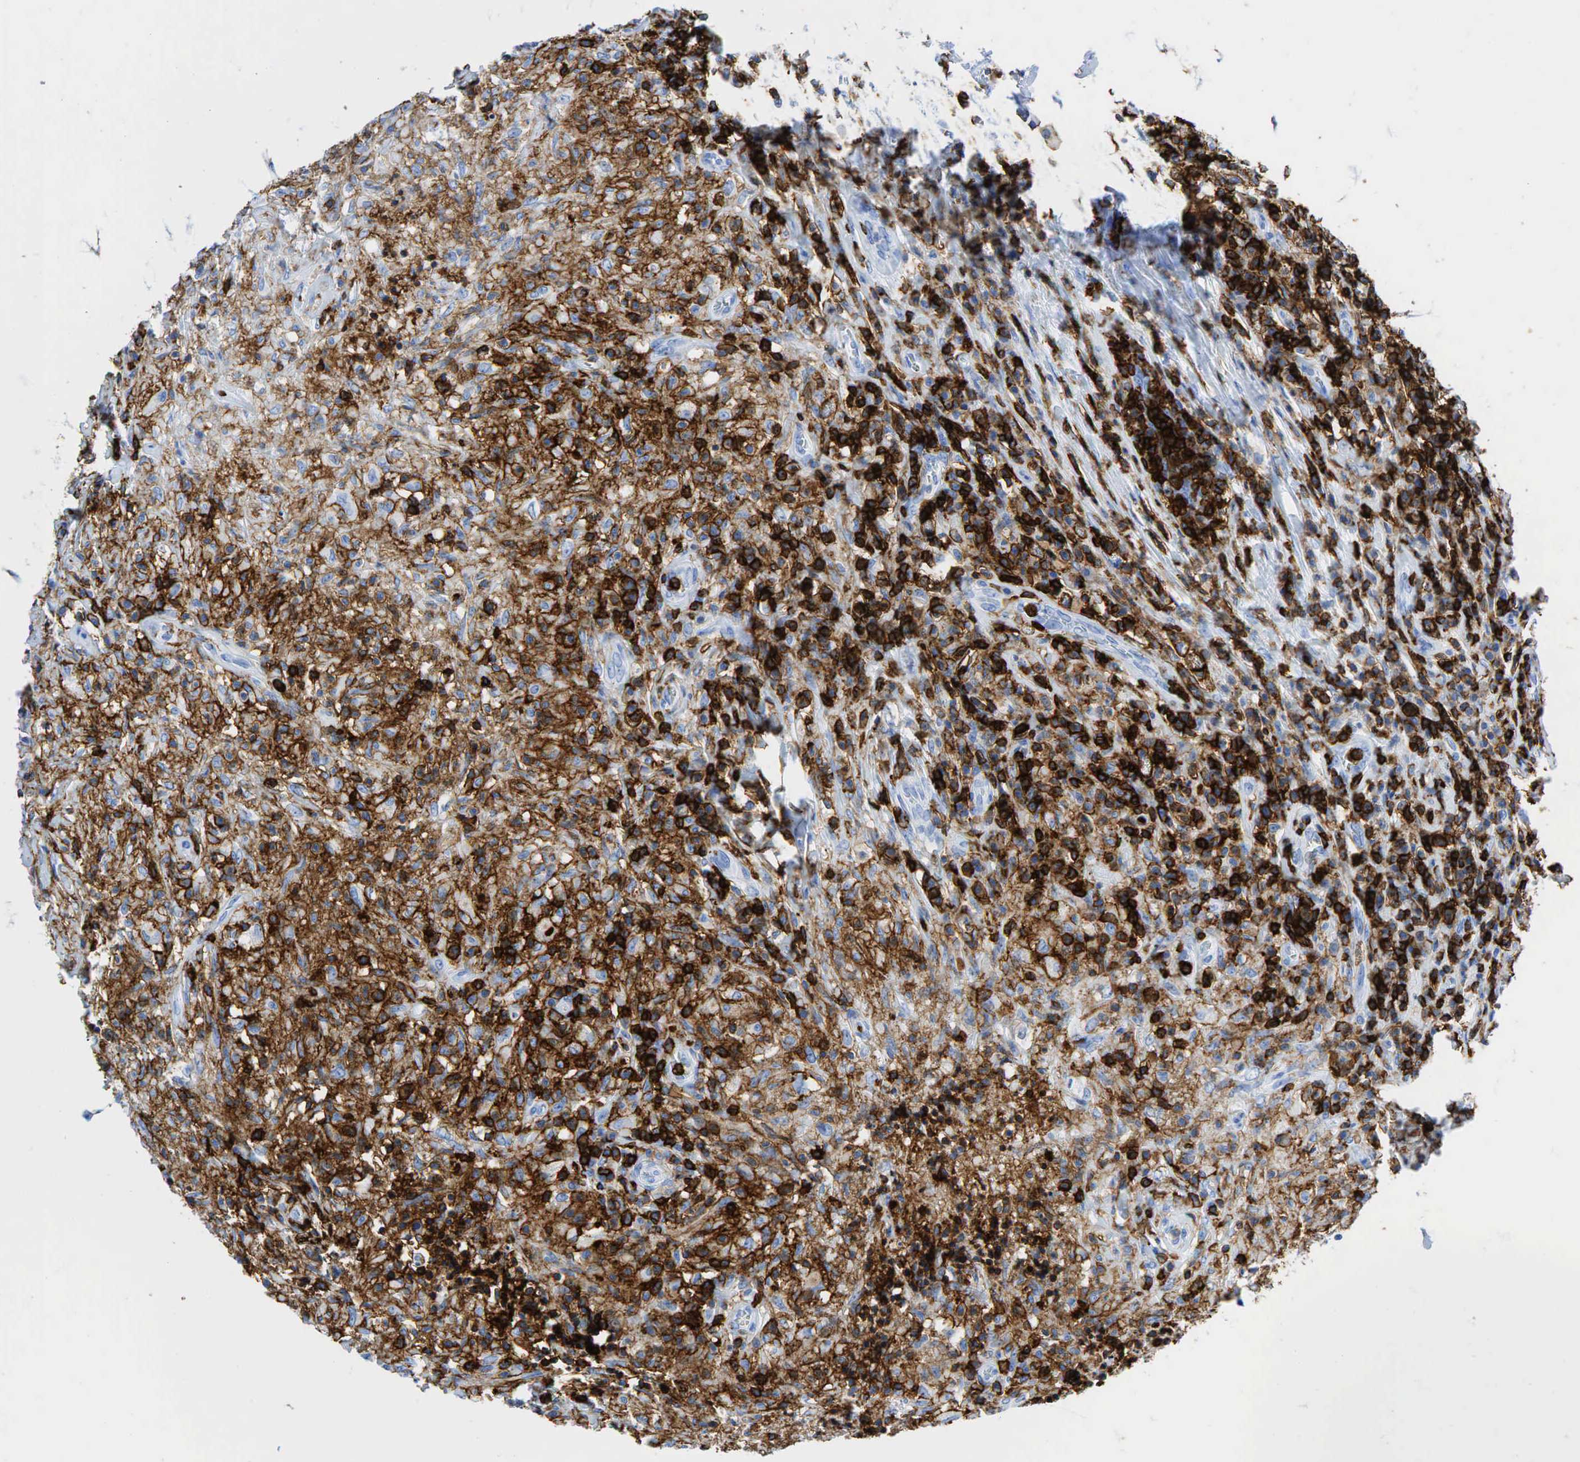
{"staining": {"intensity": "negative", "quantity": "none", "location": "none"}, "tissue": "testis cancer", "cell_type": "Tumor cells", "image_type": "cancer", "snomed": [{"axis": "morphology", "description": "Seminoma, NOS"}, {"axis": "topography", "description": "Testis"}], "caption": "Immunohistochemistry image of neoplastic tissue: human seminoma (testis) stained with DAB (3,3'-diaminobenzidine) demonstrates no significant protein staining in tumor cells.", "gene": "PTPRC", "patient": {"sex": "male", "age": 34}}